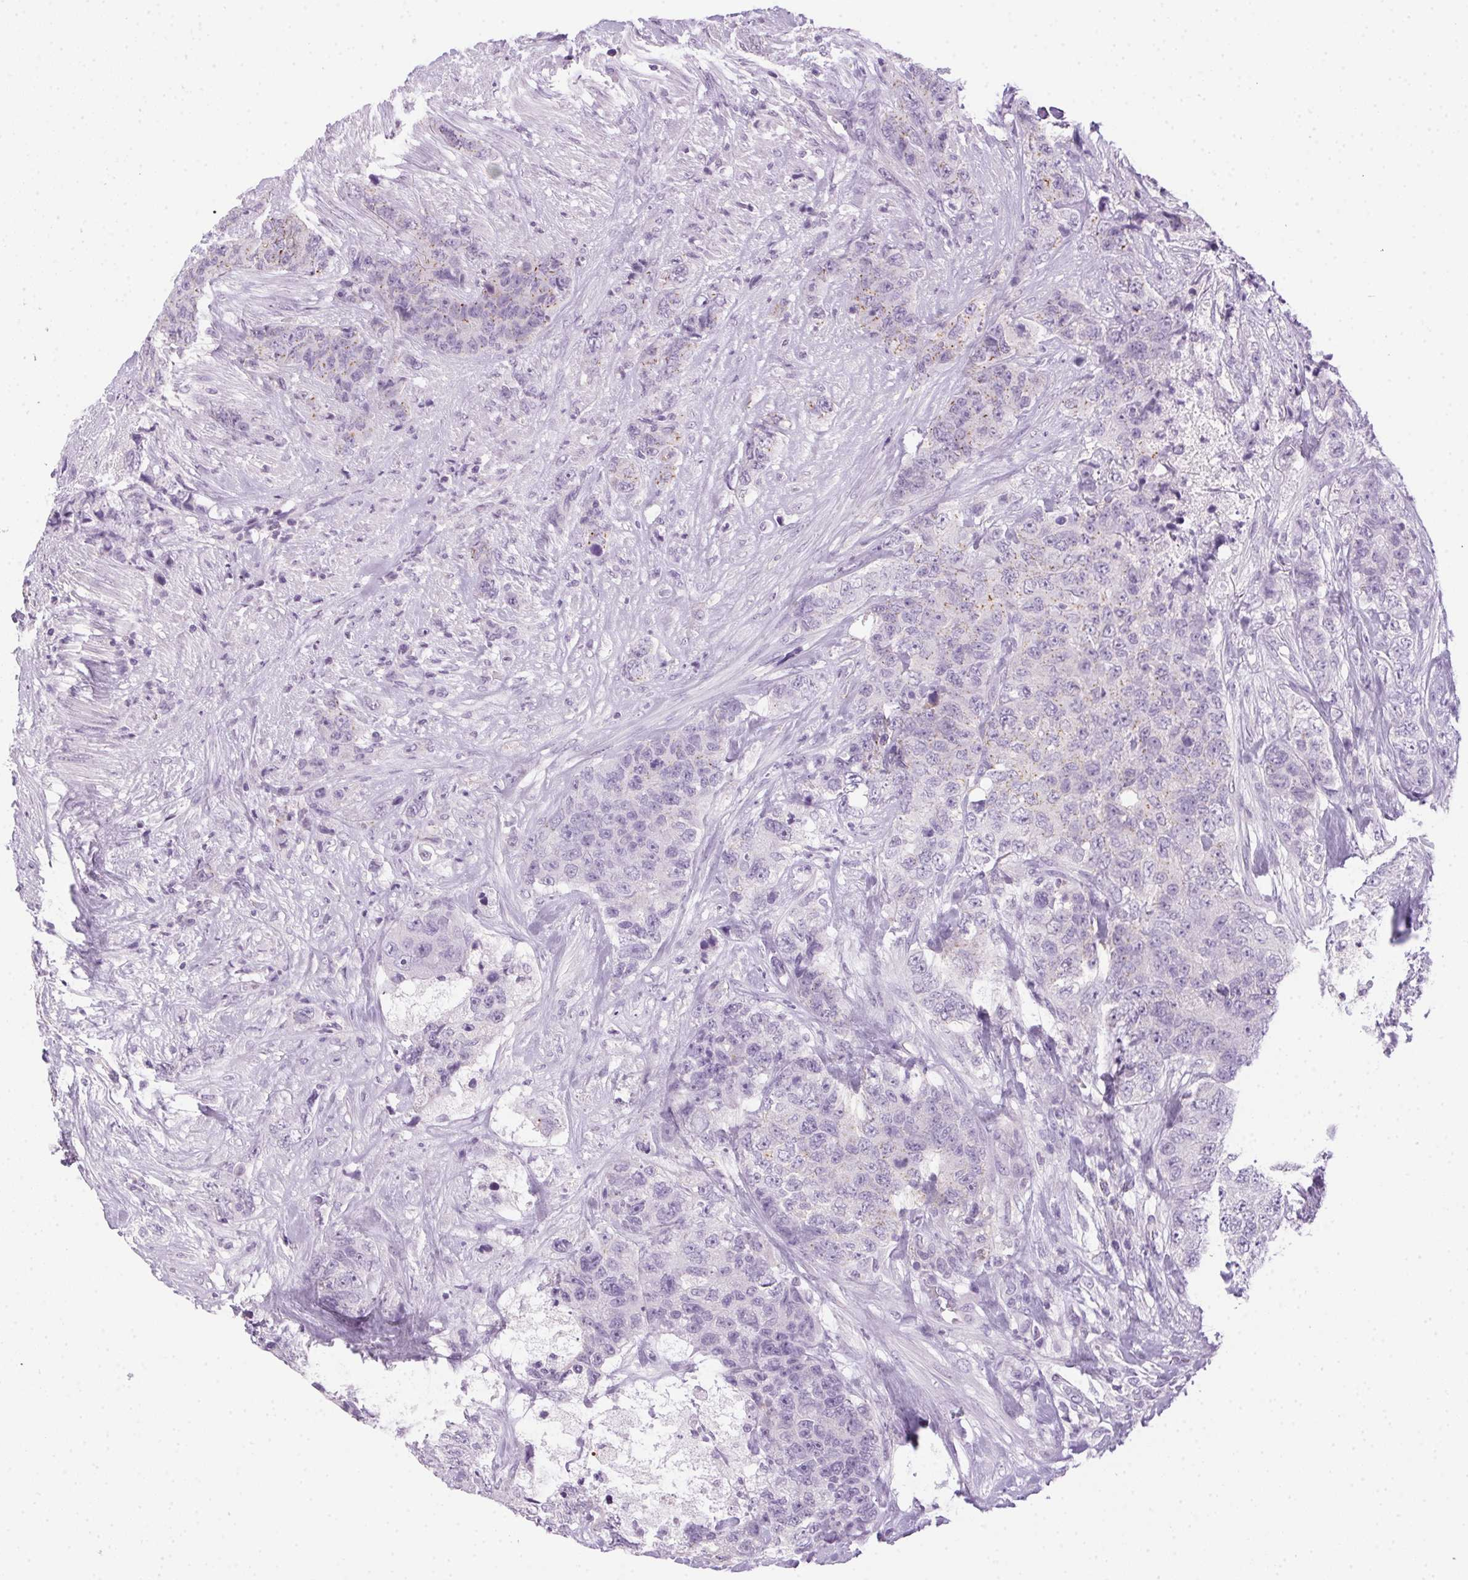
{"staining": {"intensity": "negative", "quantity": "none", "location": "none"}, "tissue": "urothelial cancer", "cell_type": "Tumor cells", "image_type": "cancer", "snomed": [{"axis": "morphology", "description": "Urothelial carcinoma, High grade"}, {"axis": "topography", "description": "Urinary bladder"}], "caption": "Immunohistochemistry photomicrograph of neoplastic tissue: human high-grade urothelial carcinoma stained with DAB exhibits no significant protein expression in tumor cells.", "gene": "POPDC2", "patient": {"sex": "female", "age": 78}}